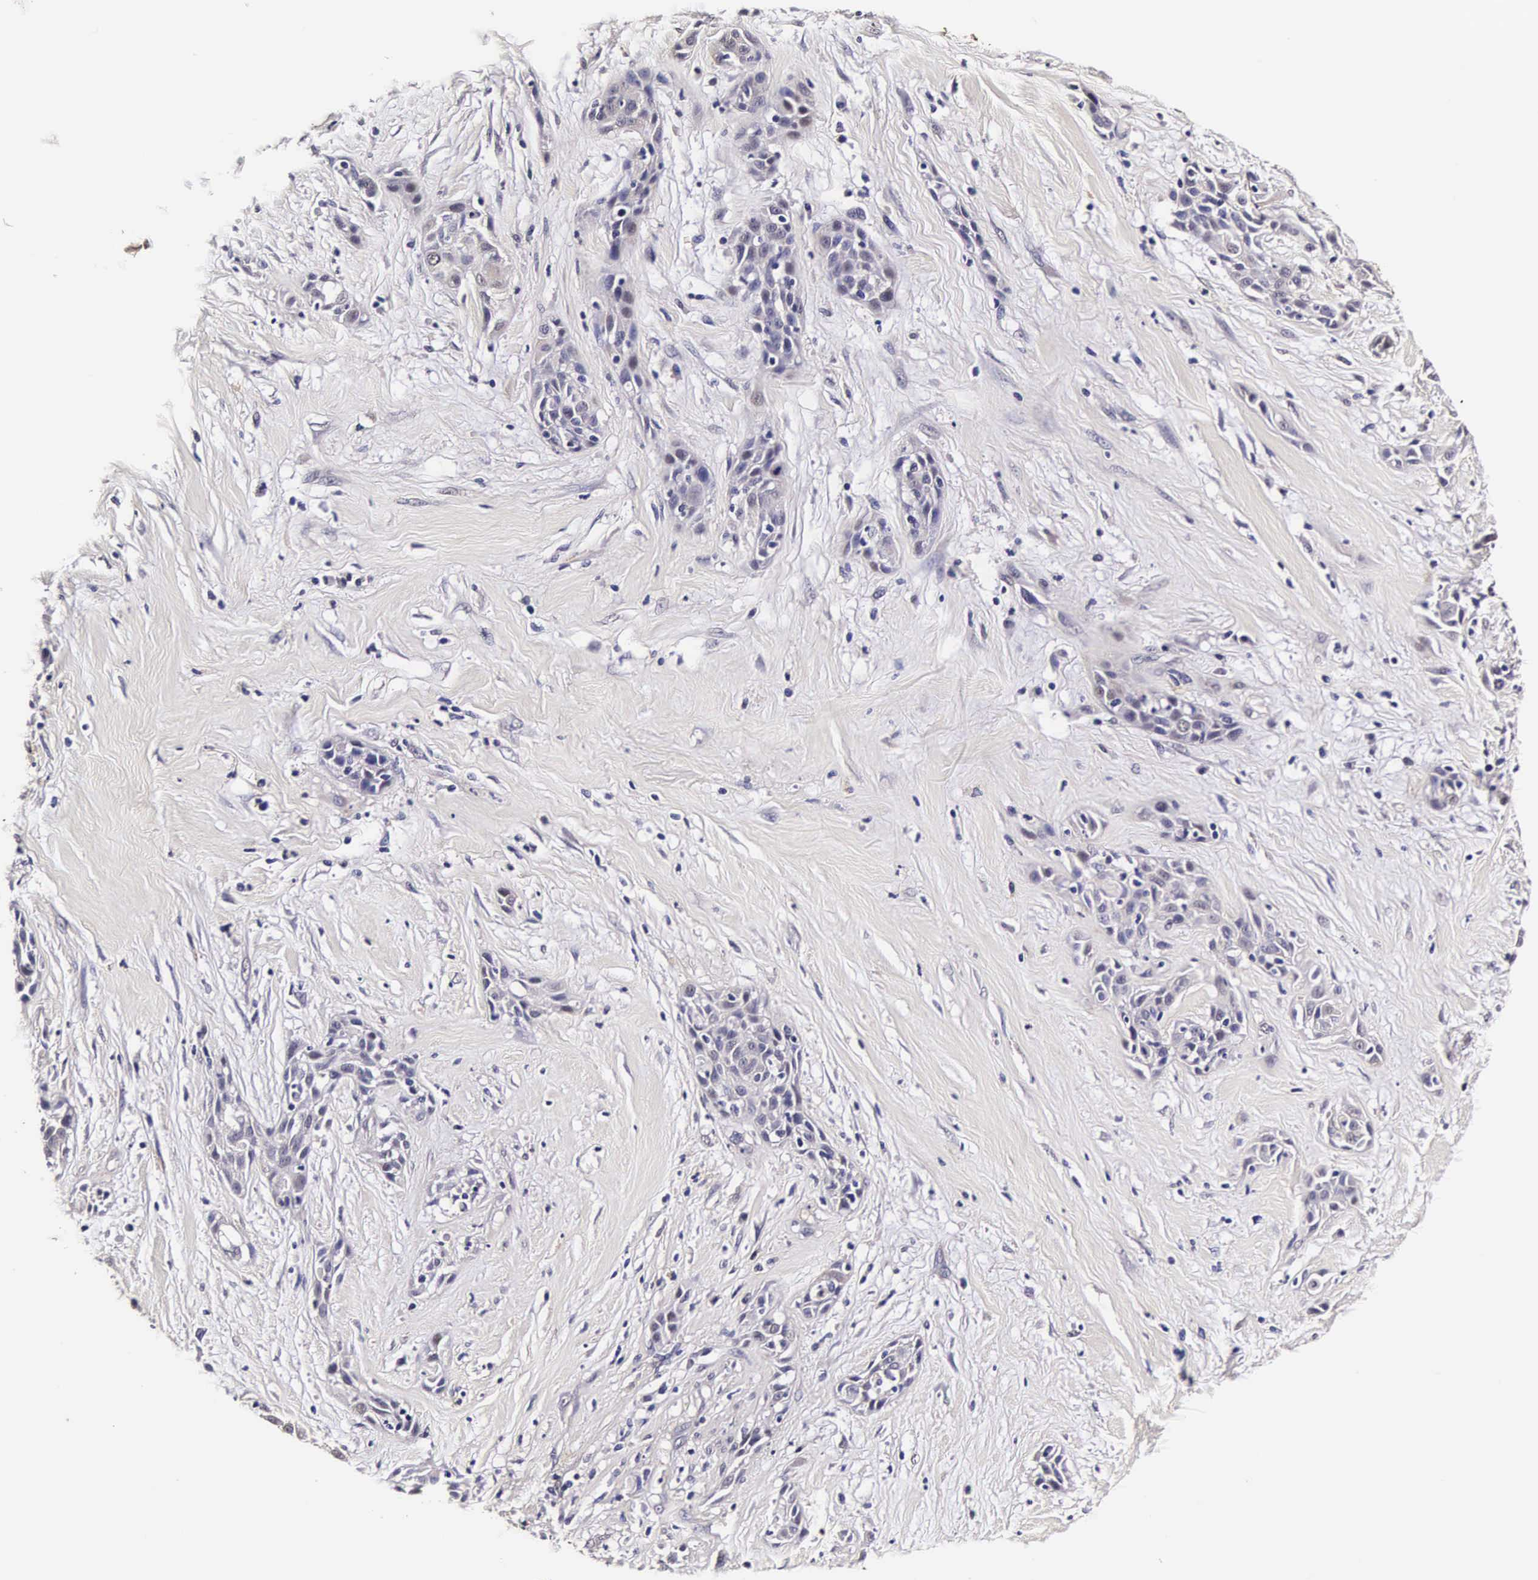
{"staining": {"intensity": "weak", "quantity": "<25%", "location": "cytoplasmic/membranous,nuclear"}, "tissue": "skin cancer", "cell_type": "Tumor cells", "image_type": "cancer", "snomed": [{"axis": "morphology", "description": "Squamous cell carcinoma, NOS"}, {"axis": "topography", "description": "Skin"}, {"axis": "topography", "description": "Anal"}], "caption": "There is no significant expression in tumor cells of squamous cell carcinoma (skin).", "gene": "TECPR2", "patient": {"sex": "male", "age": 64}}